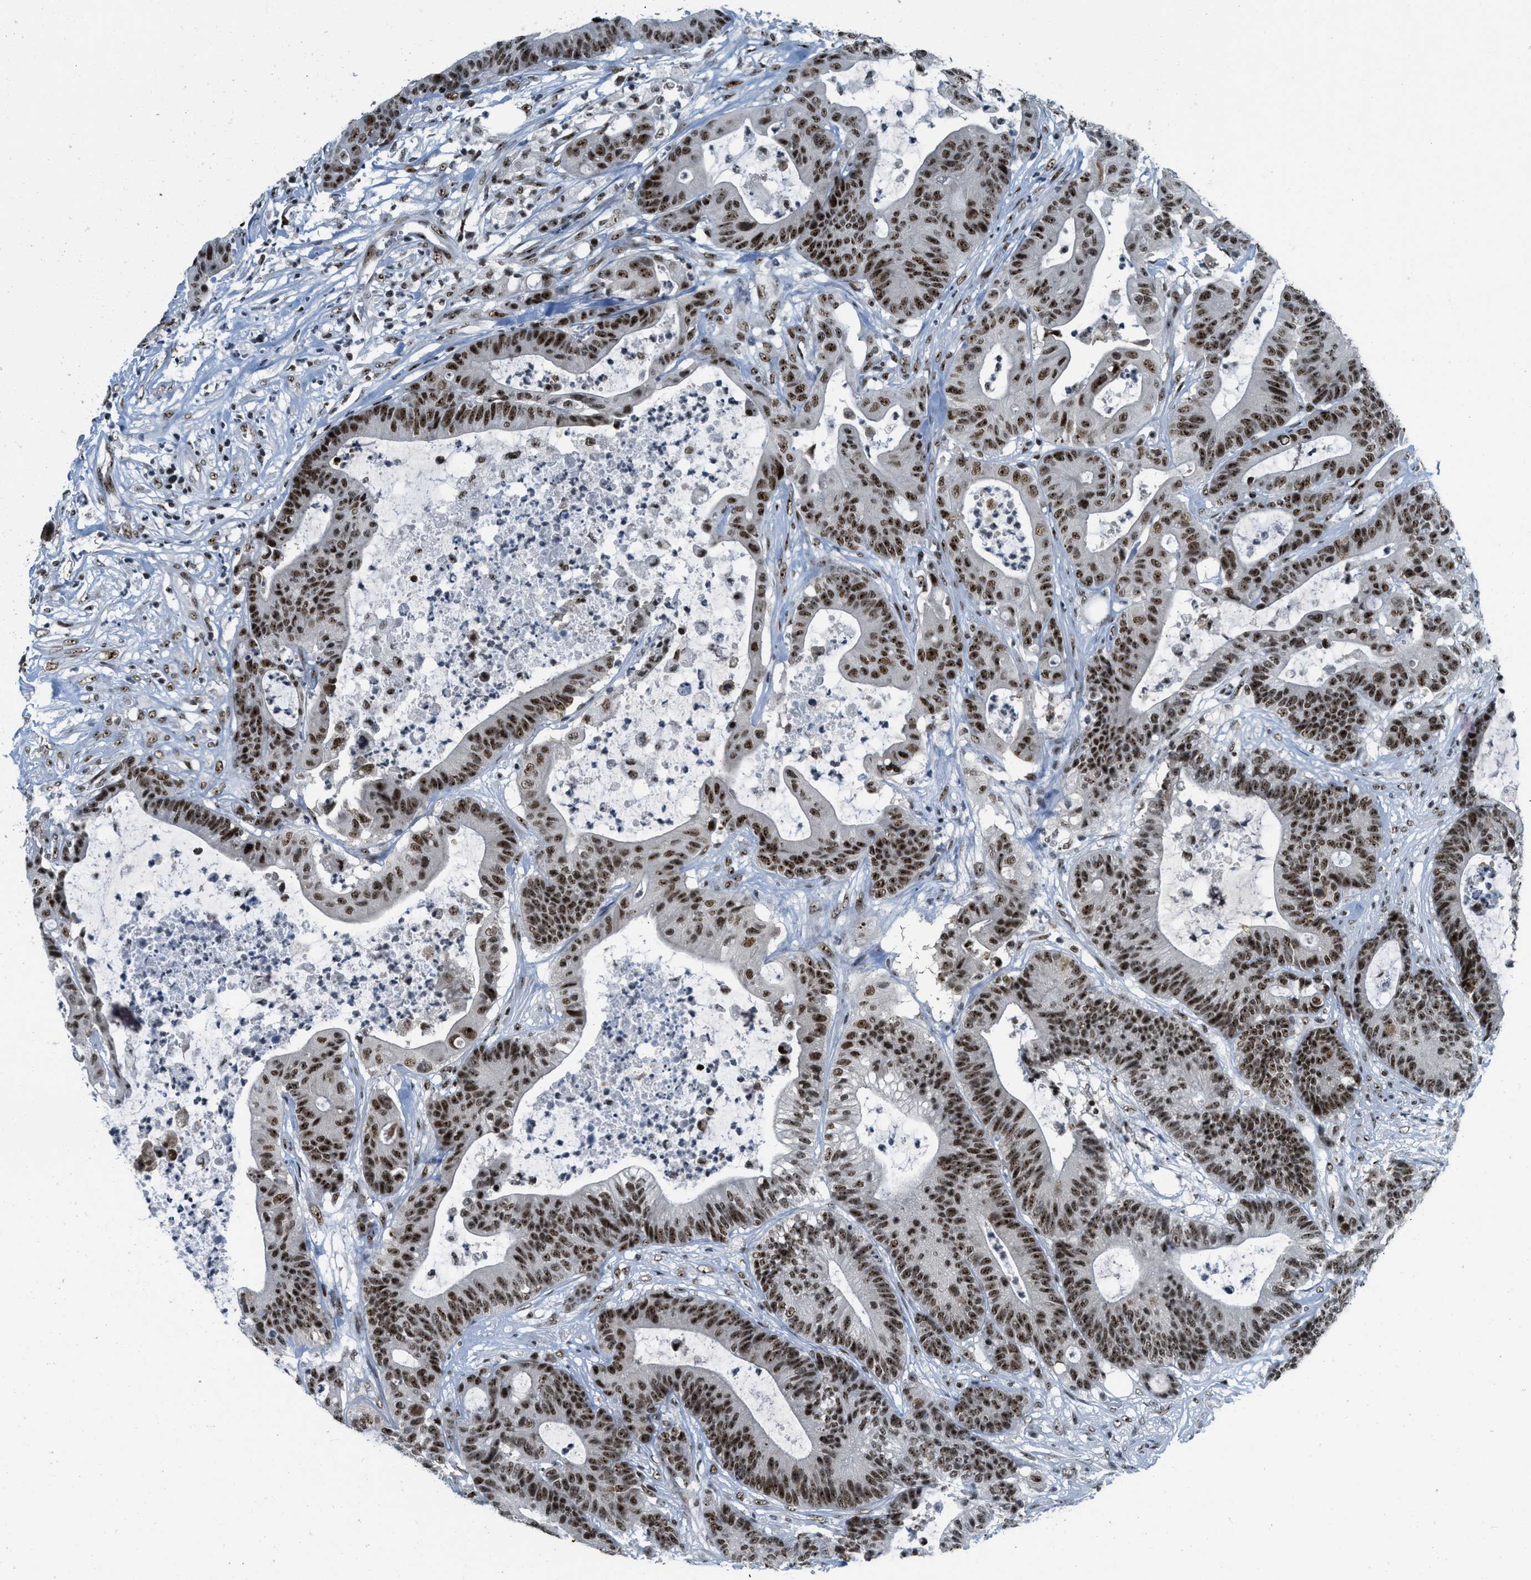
{"staining": {"intensity": "strong", "quantity": ">75%", "location": "nuclear"}, "tissue": "colorectal cancer", "cell_type": "Tumor cells", "image_type": "cancer", "snomed": [{"axis": "morphology", "description": "Adenocarcinoma, NOS"}, {"axis": "topography", "description": "Colon"}], "caption": "Protein expression analysis of human colorectal adenocarcinoma reveals strong nuclear staining in about >75% of tumor cells.", "gene": "URB1", "patient": {"sex": "female", "age": 84}}